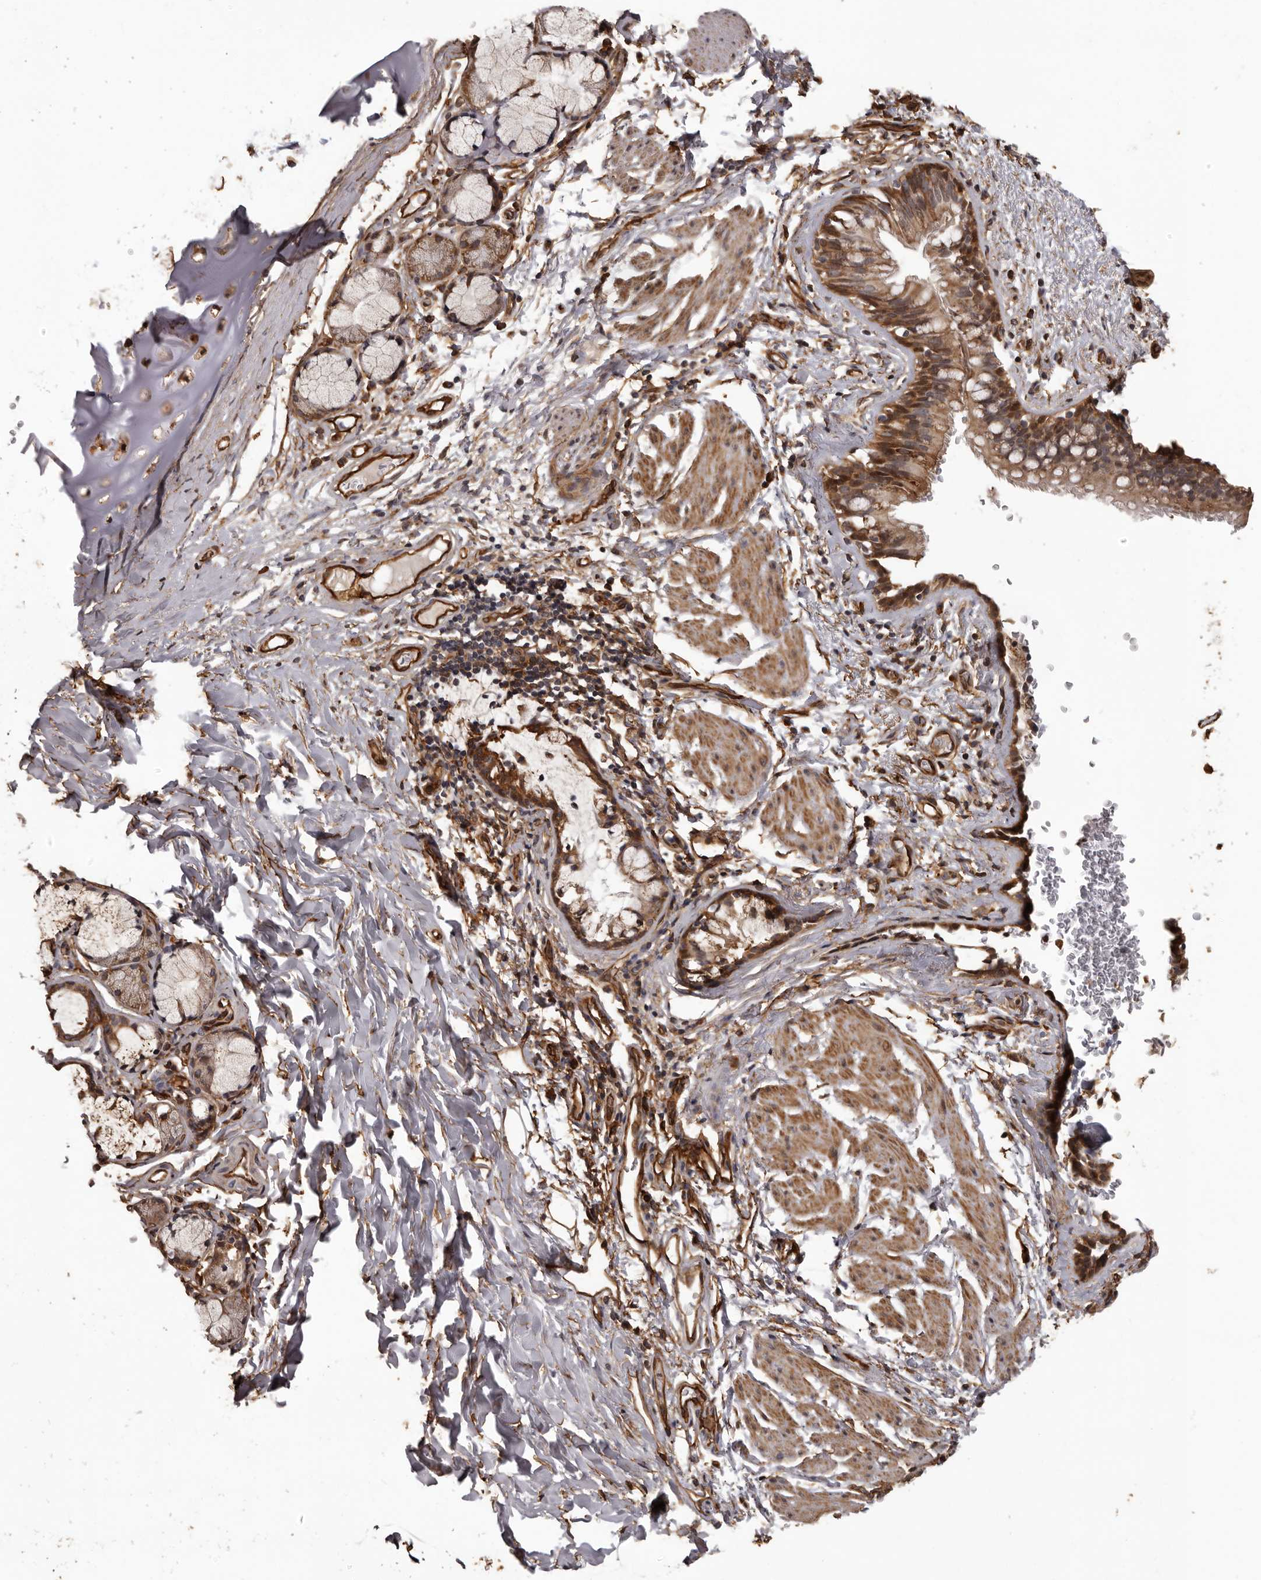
{"staining": {"intensity": "strong", "quantity": ">75%", "location": "cytoplasmic/membranous"}, "tissue": "bronchus", "cell_type": "Respiratory epithelial cells", "image_type": "normal", "snomed": [{"axis": "morphology", "description": "Normal tissue, NOS"}, {"axis": "topography", "description": "Cartilage tissue"}, {"axis": "topography", "description": "Bronchus"}], "caption": "Benign bronchus shows strong cytoplasmic/membranous staining in approximately >75% of respiratory epithelial cells.", "gene": "SLITRK6", "patient": {"sex": "female", "age": 36}}